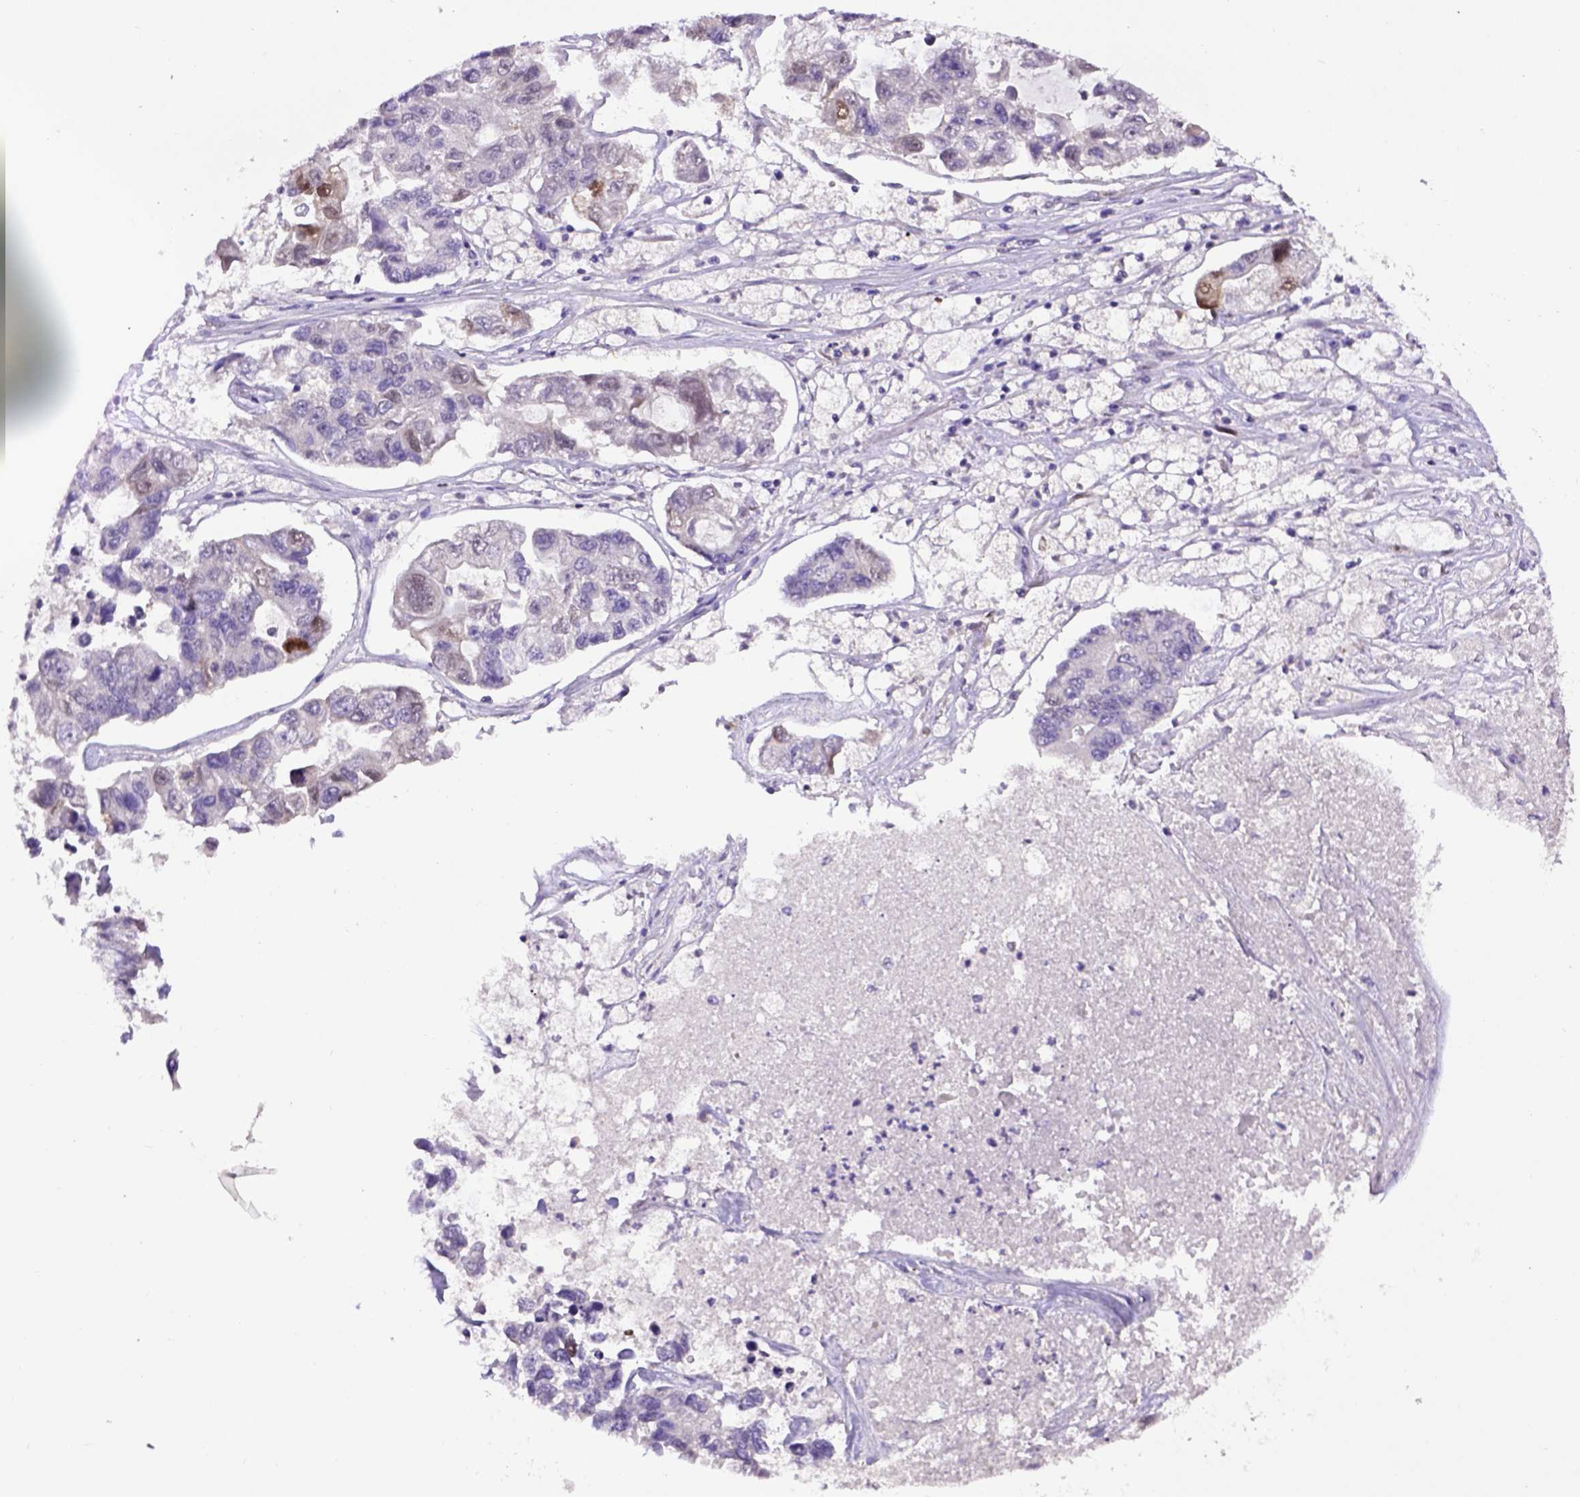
{"staining": {"intensity": "negative", "quantity": "none", "location": "none"}, "tissue": "lung cancer", "cell_type": "Tumor cells", "image_type": "cancer", "snomed": [{"axis": "morphology", "description": "Adenocarcinoma, NOS"}, {"axis": "topography", "description": "Bronchus"}, {"axis": "topography", "description": "Lung"}], "caption": "Lung adenocarcinoma was stained to show a protein in brown. There is no significant staining in tumor cells.", "gene": "CDKN1A", "patient": {"sex": "female", "age": 51}}